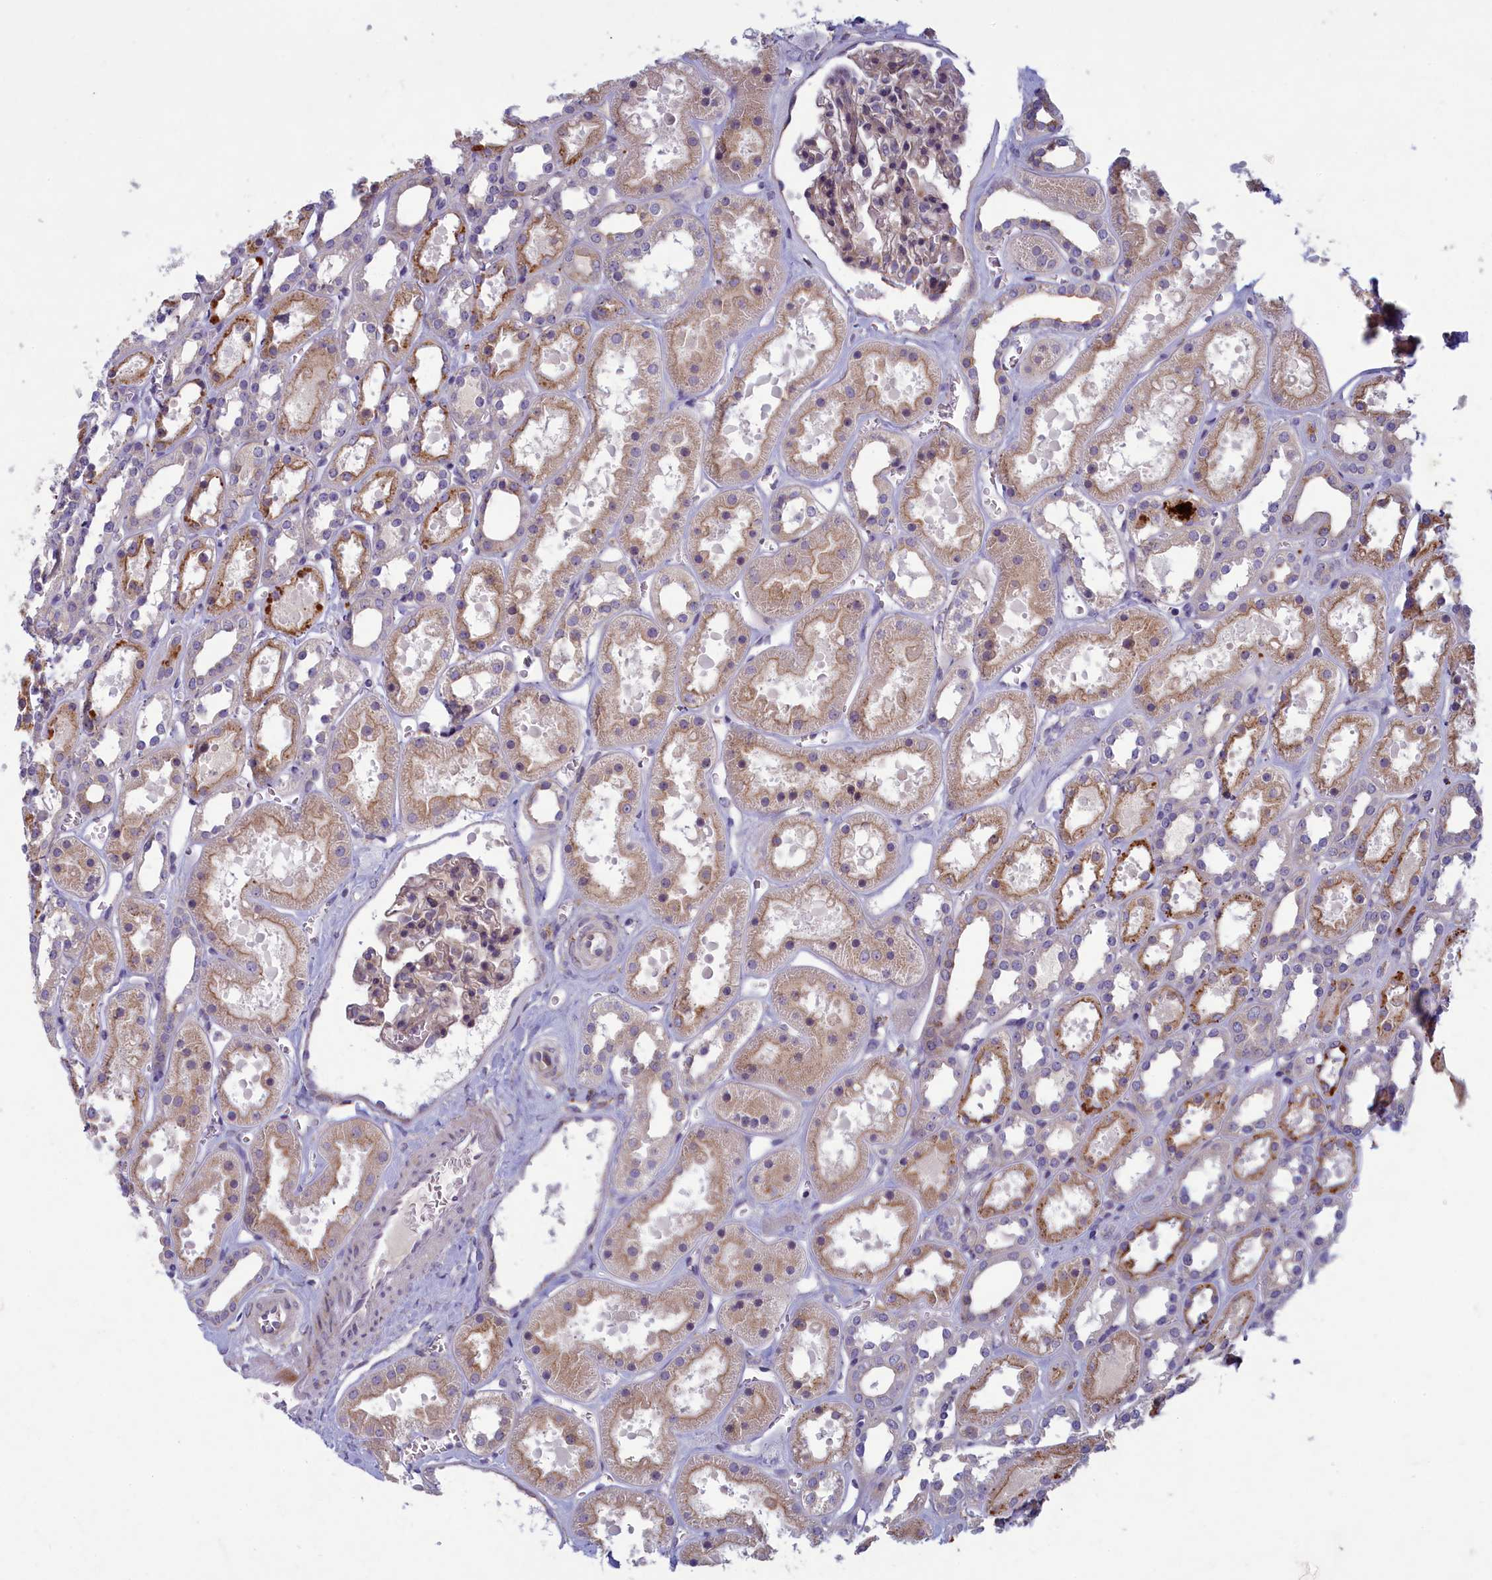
{"staining": {"intensity": "weak", "quantity": "25%-75%", "location": "cytoplasmic/membranous"}, "tissue": "kidney", "cell_type": "Cells in glomeruli", "image_type": "normal", "snomed": [{"axis": "morphology", "description": "Normal tissue, NOS"}, {"axis": "topography", "description": "Kidney"}], "caption": "An immunohistochemistry image of normal tissue is shown. Protein staining in brown labels weak cytoplasmic/membranous positivity in kidney within cells in glomeruli.", "gene": "PLEKHG6", "patient": {"sex": "female", "age": 41}}